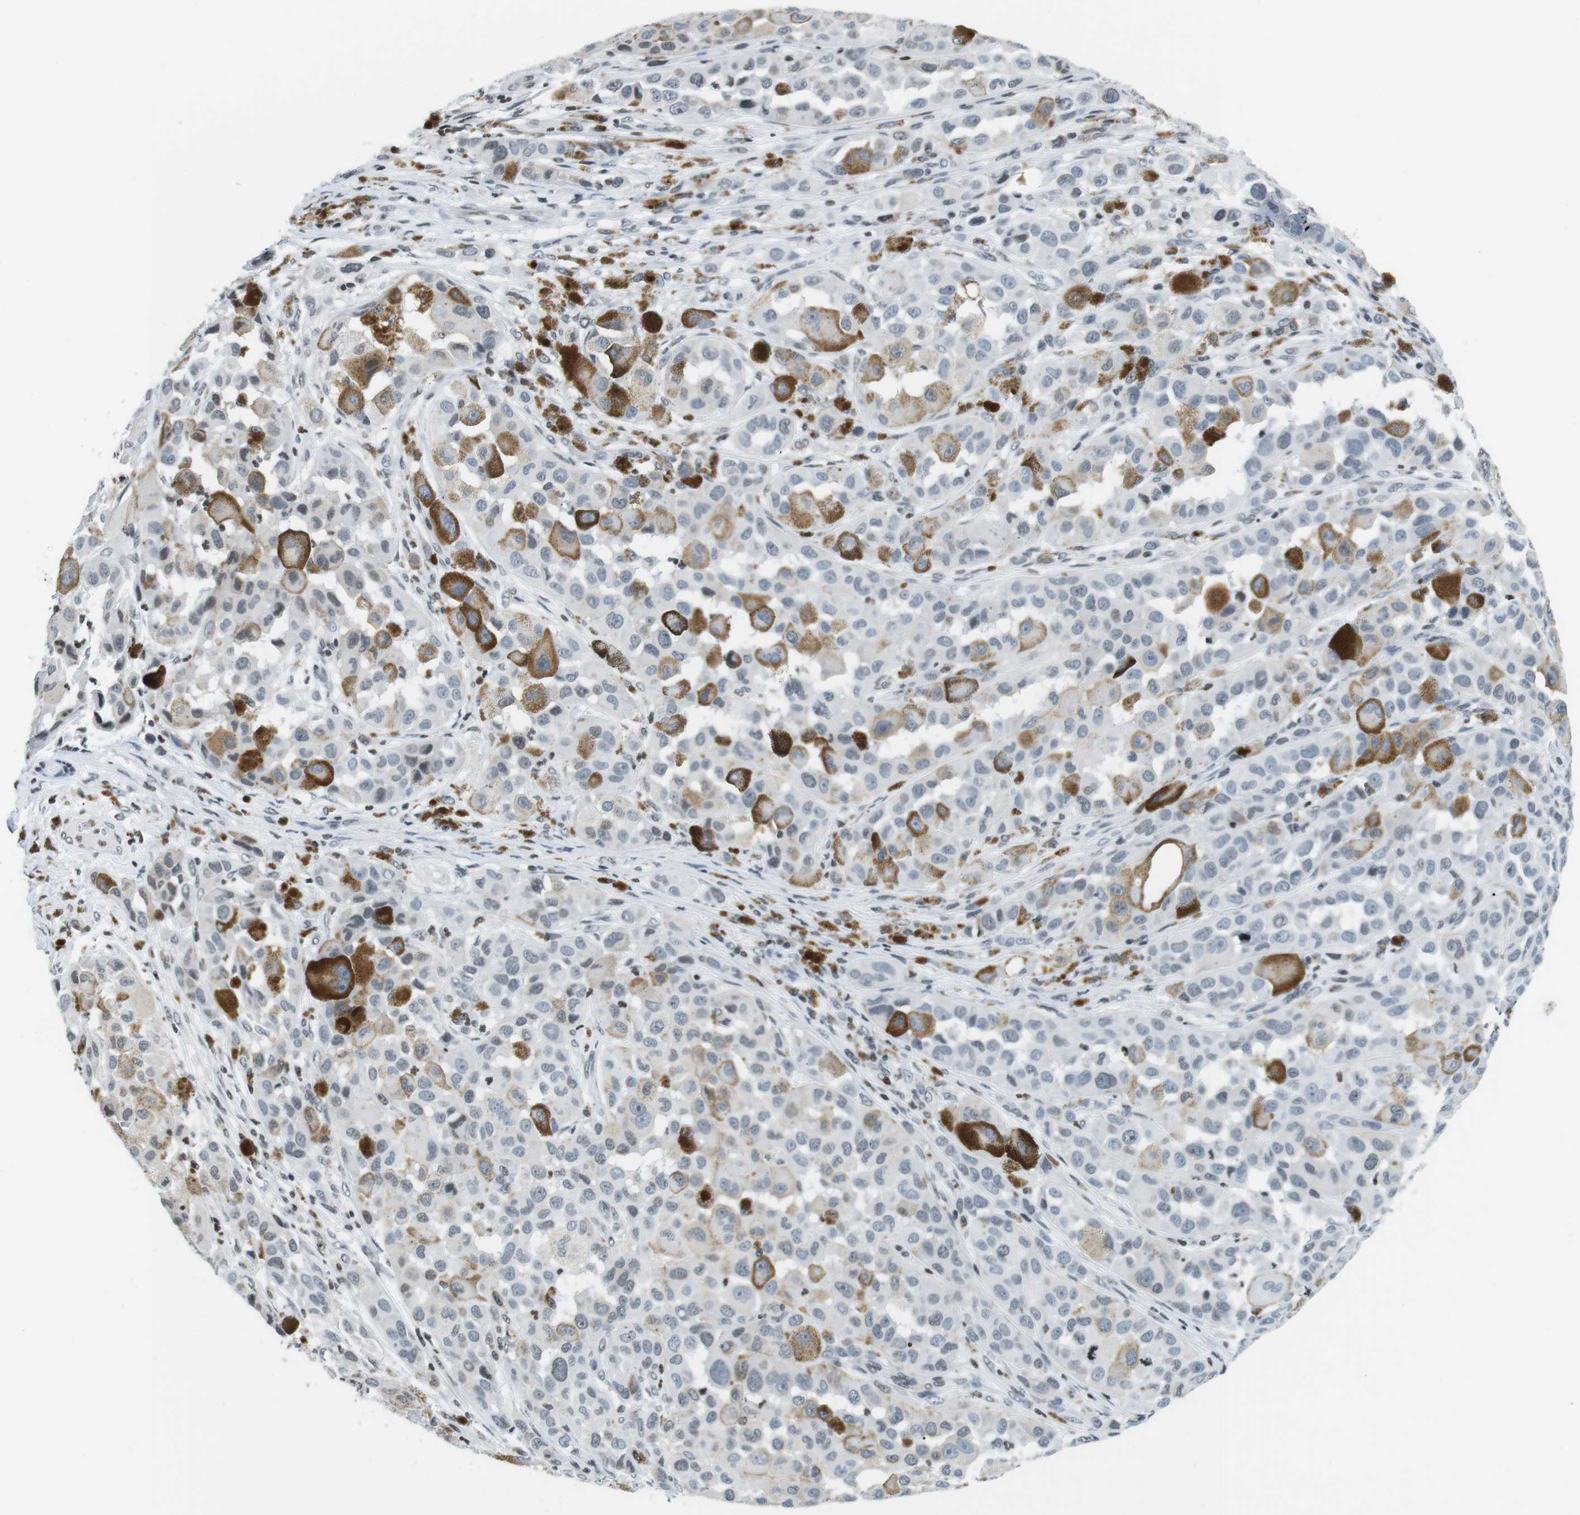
{"staining": {"intensity": "negative", "quantity": "none", "location": "none"}, "tissue": "melanoma", "cell_type": "Tumor cells", "image_type": "cancer", "snomed": [{"axis": "morphology", "description": "Malignant melanoma, NOS"}, {"axis": "topography", "description": "Skin"}], "caption": "Malignant melanoma was stained to show a protein in brown. There is no significant expression in tumor cells.", "gene": "E2F2", "patient": {"sex": "male", "age": 96}}